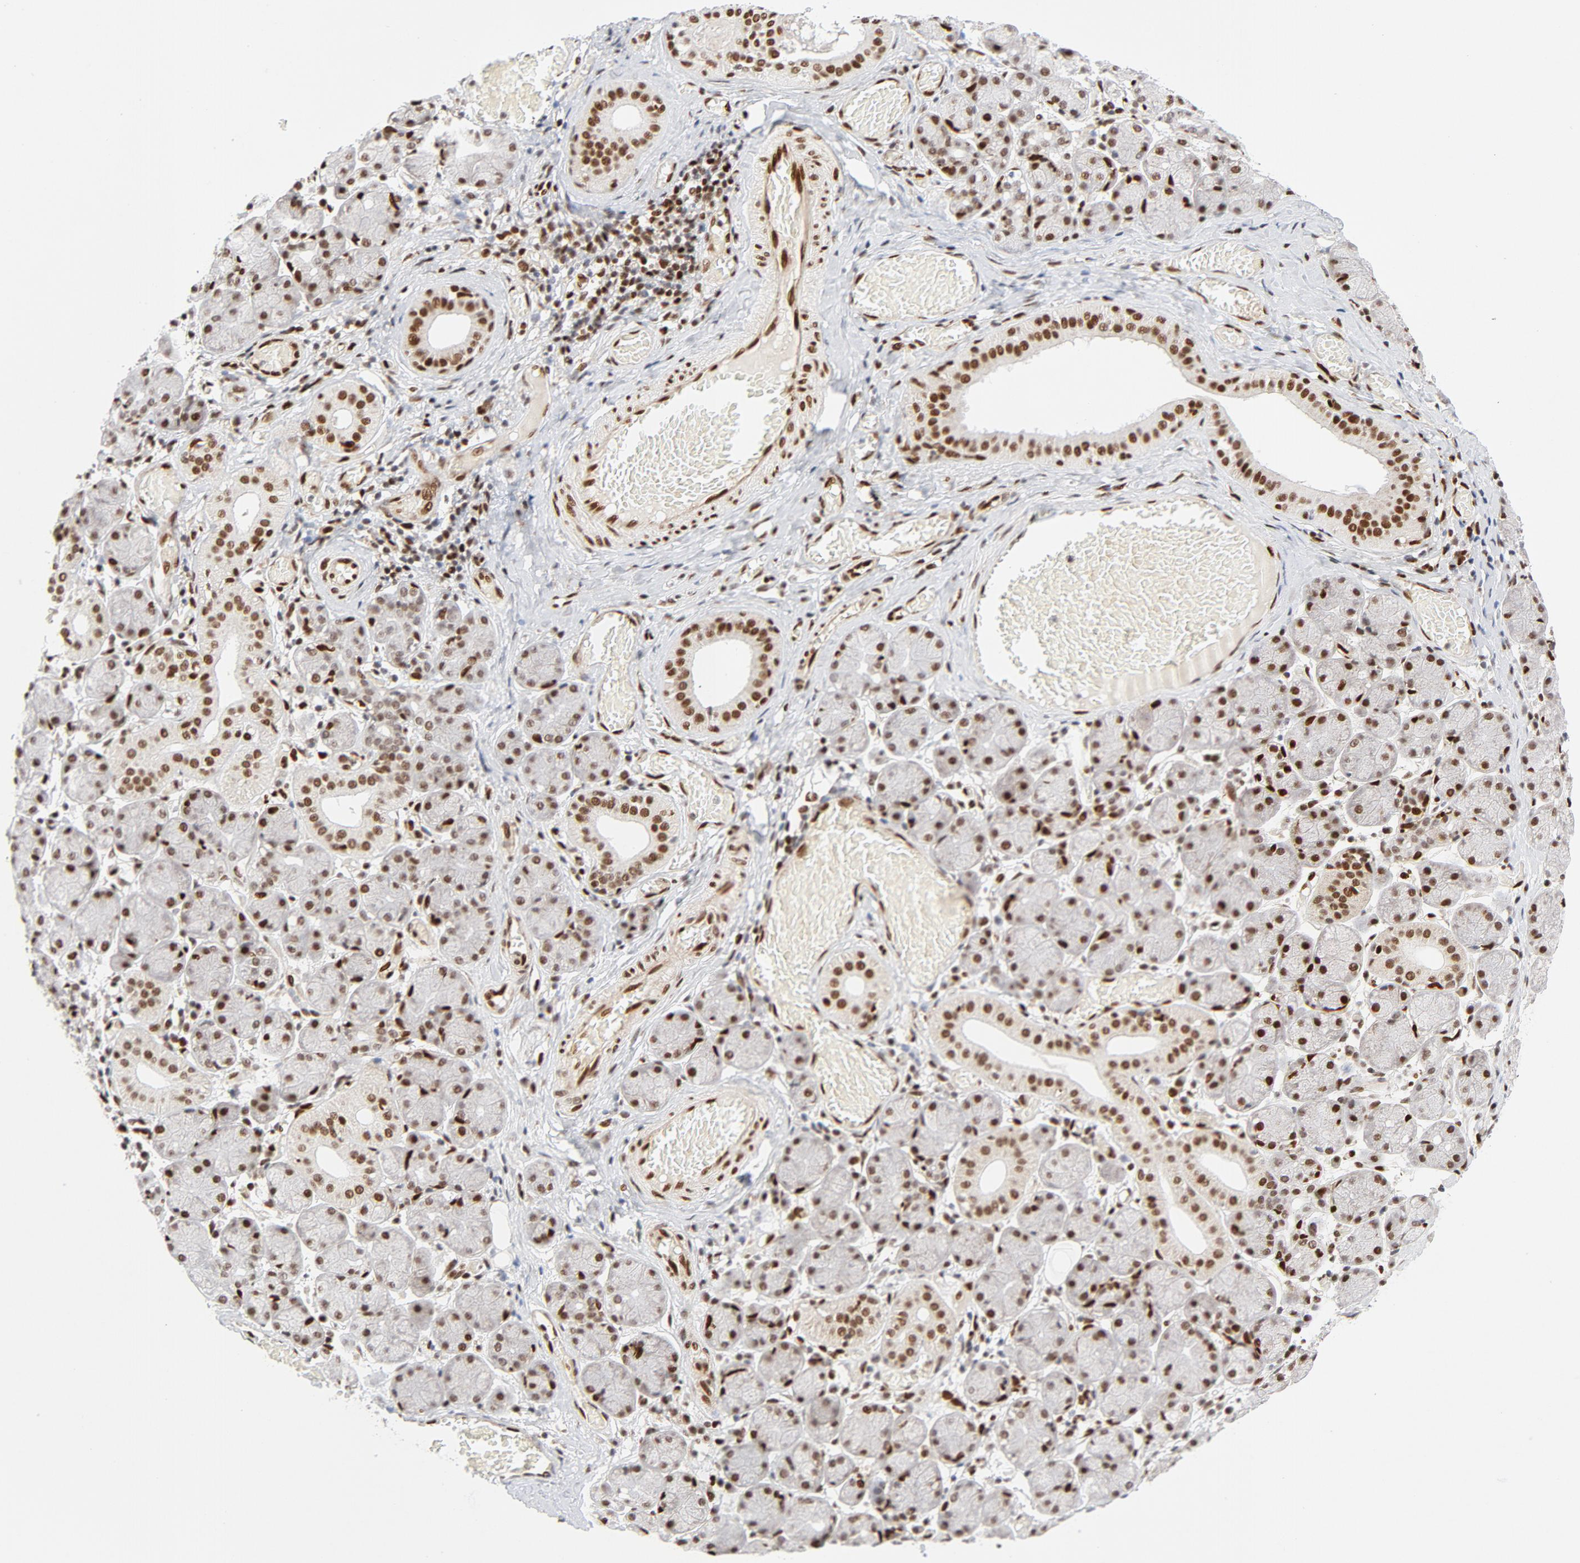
{"staining": {"intensity": "strong", "quantity": ">75%", "location": "nuclear"}, "tissue": "salivary gland", "cell_type": "Glandular cells", "image_type": "normal", "snomed": [{"axis": "morphology", "description": "Normal tissue, NOS"}, {"axis": "topography", "description": "Salivary gland"}], "caption": "Benign salivary gland demonstrates strong nuclear expression in approximately >75% of glandular cells.", "gene": "MEF2A", "patient": {"sex": "female", "age": 24}}